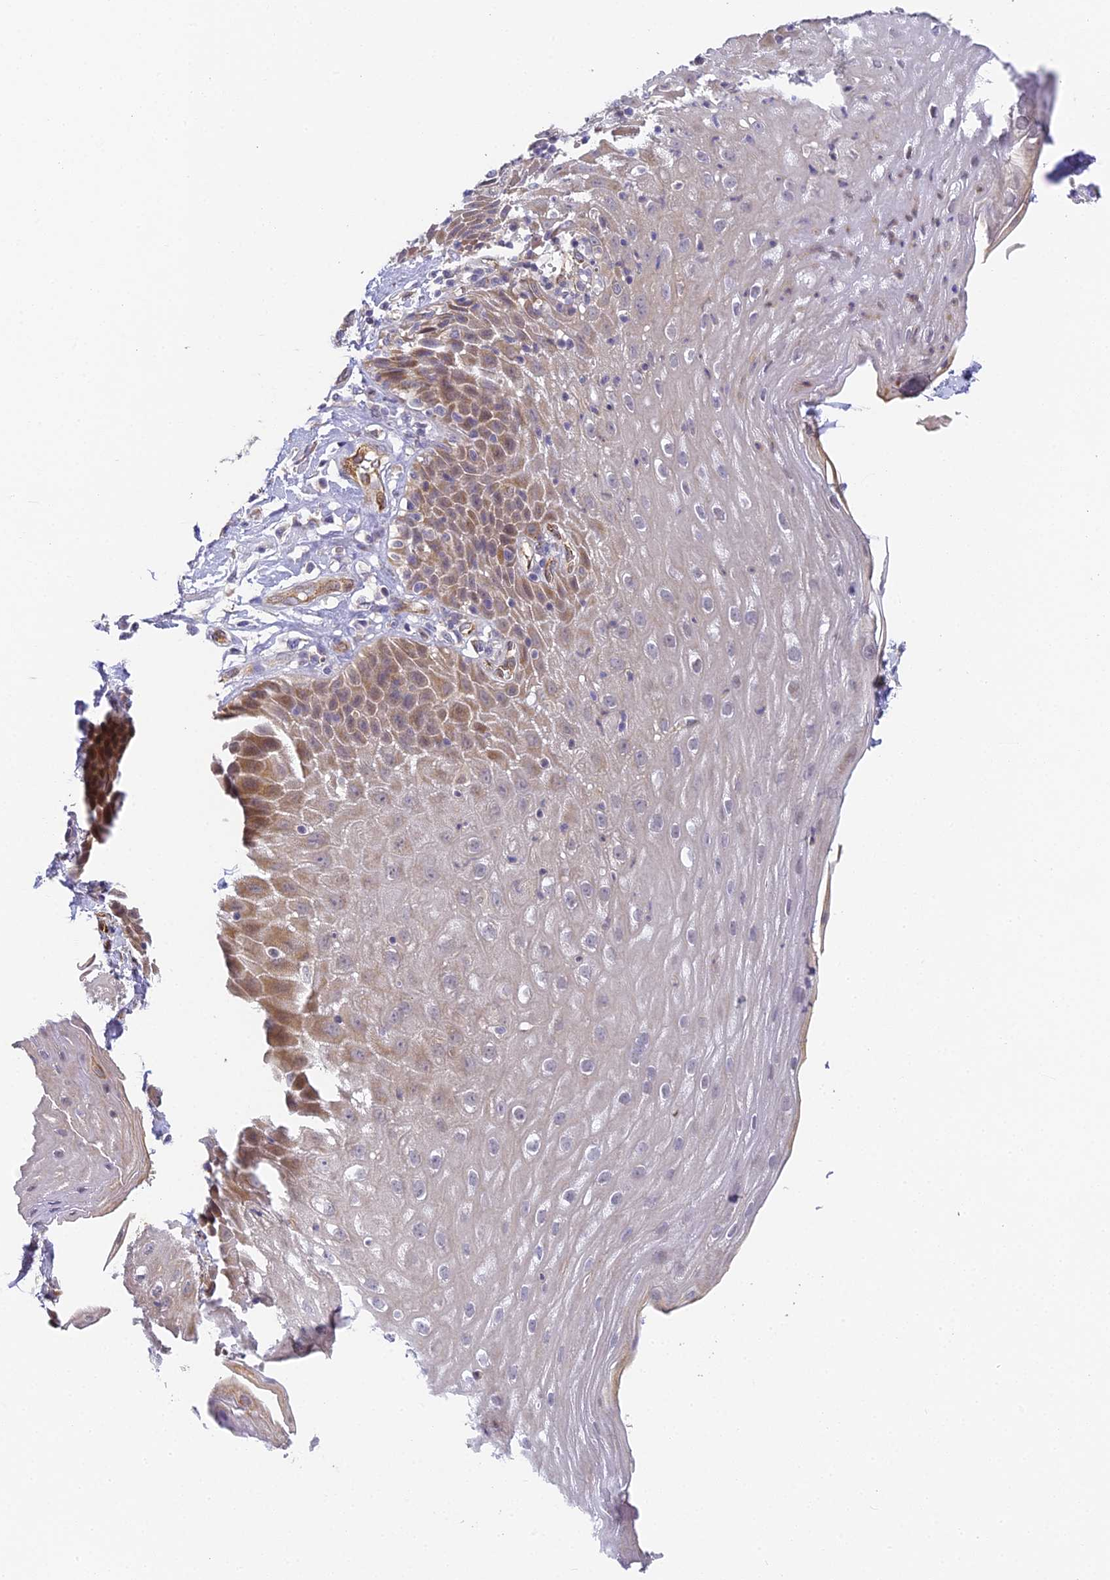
{"staining": {"intensity": "moderate", "quantity": "<25%", "location": "cytoplasmic/membranous"}, "tissue": "esophagus", "cell_type": "Squamous epithelial cells", "image_type": "normal", "snomed": [{"axis": "morphology", "description": "Normal tissue, NOS"}, {"axis": "topography", "description": "Esophagus"}], "caption": "Immunohistochemistry of benign human esophagus demonstrates low levels of moderate cytoplasmic/membranous expression in approximately <25% of squamous epithelial cells. Using DAB (brown) and hematoxylin (blue) stains, captured at high magnification using brightfield microscopy.", "gene": "DNAAF10", "patient": {"sex": "female", "age": 61}}